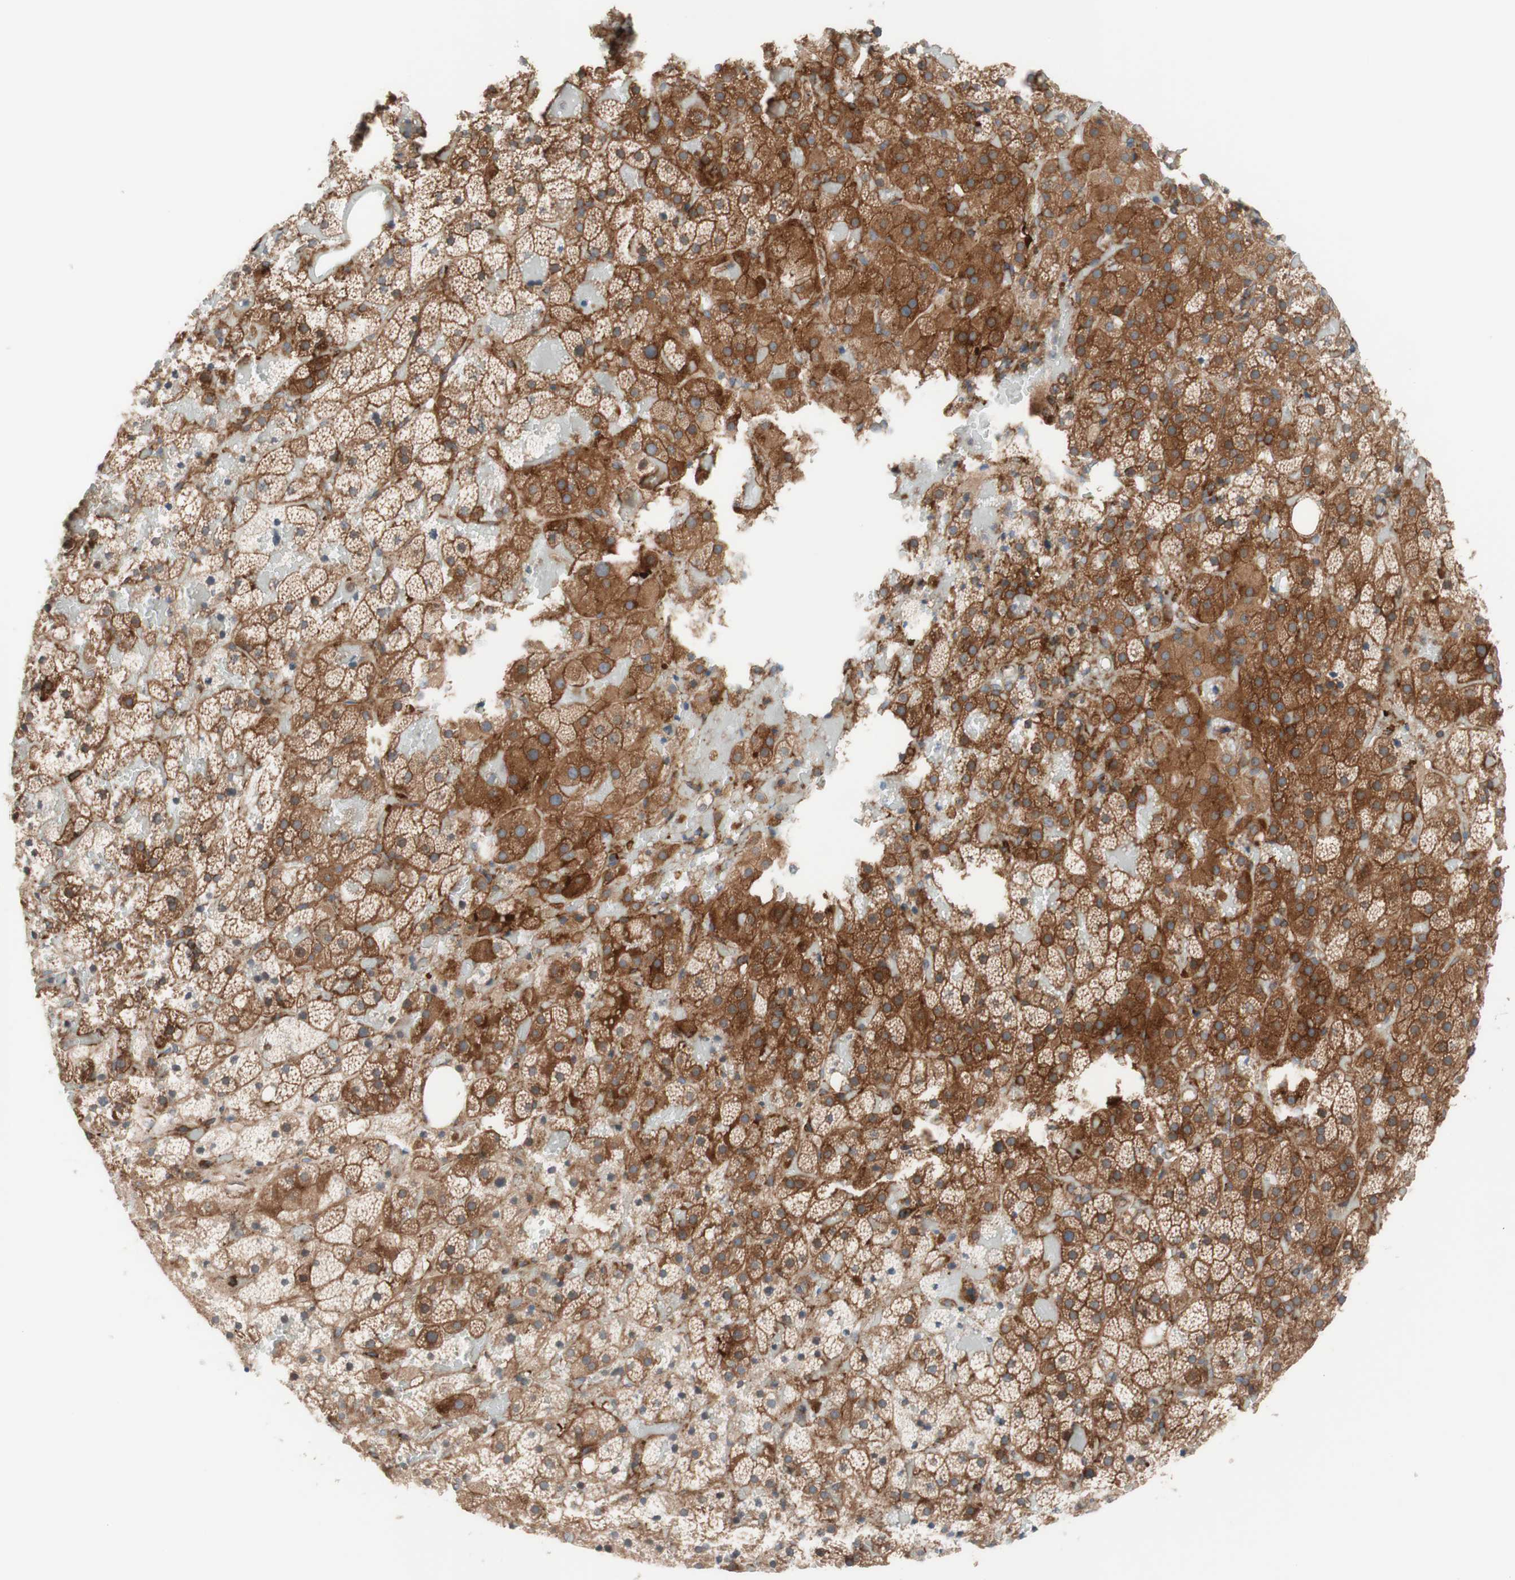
{"staining": {"intensity": "moderate", "quantity": ">75%", "location": "cytoplasmic/membranous"}, "tissue": "adrenal gland", "cell_type": "Glandular cells", "image_type": "normal", "snomed": [{"axis": "morphology", "description": "Normal tissue, NOS"}, {"axis": "topography", "description": "Adrenal gland"}], "caption": "A brown stain shows moderate cytoplasmic/membranous staining of a protein in glandular cells of unremarkable human adrenal gland. The protein is shown in brown color, while the nuclei are stained blue.", "gene": "CCN4", "patient": {"sex": "female", "age": 59}}